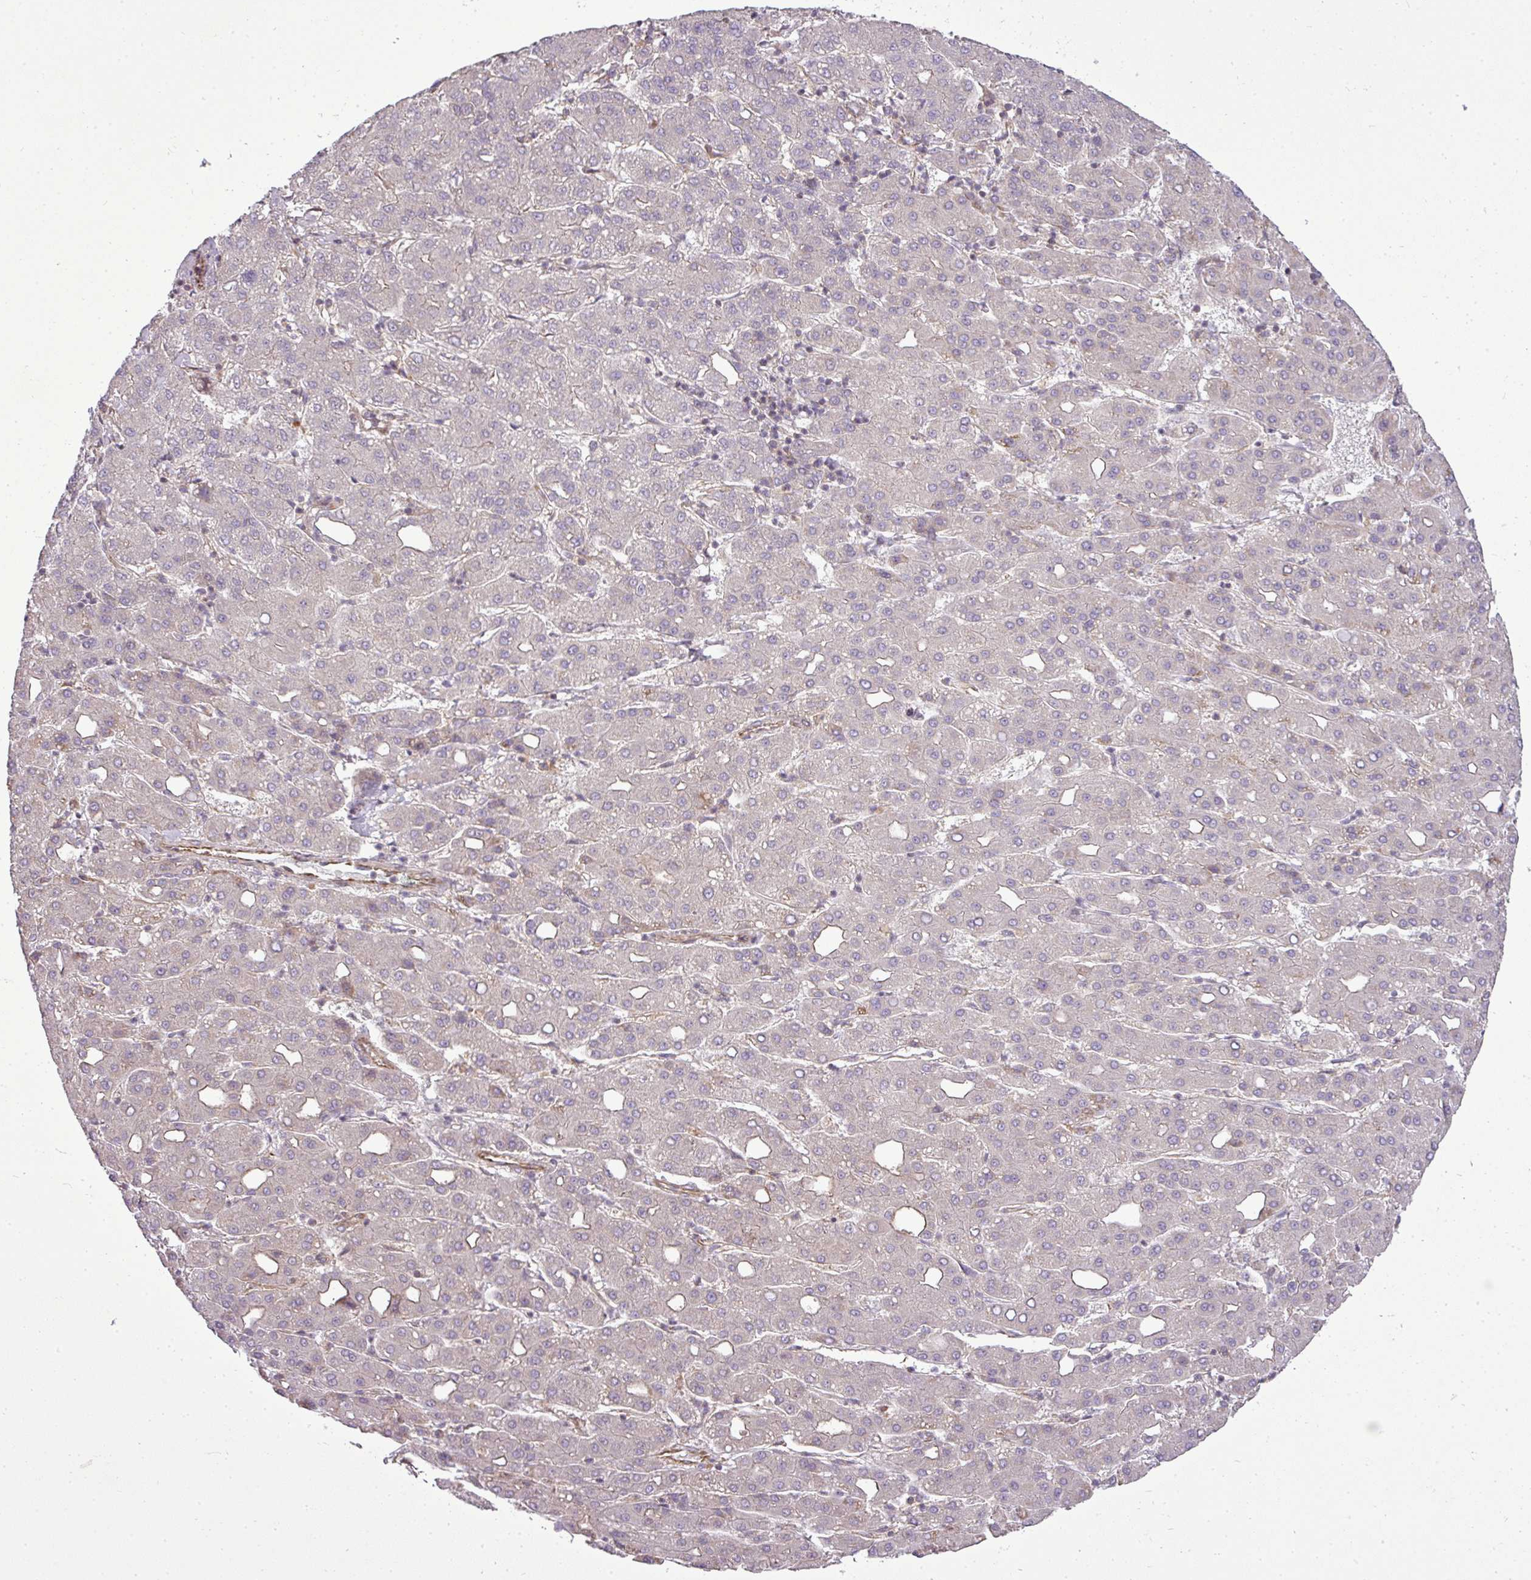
{"staining": {"intensity": "negative", "quantity": "none", "location": "none"}, "tissue": "liver cancer", "cell_type": "Tumor cells", "image_type": "cancer", "snomed": [{"axis": "morphology", "description": "Carcinoma, Hepatocellular, NOS"}, {"axis": "topography", "description": "Liver"}], "caption": "Immunohistochemistry (IHC) micrograph of liver cancer stained for a protein (brown), which shows no staining in tumor cells. Brightfield microscopy of immunohistochemistry stained with DAB (3,3'-diaminobenzidine) (brown) and hematoxylin (blue), captured at high magnification.", "gene": "PDRG1", "patient": {"sex": "male", "age": 65}}